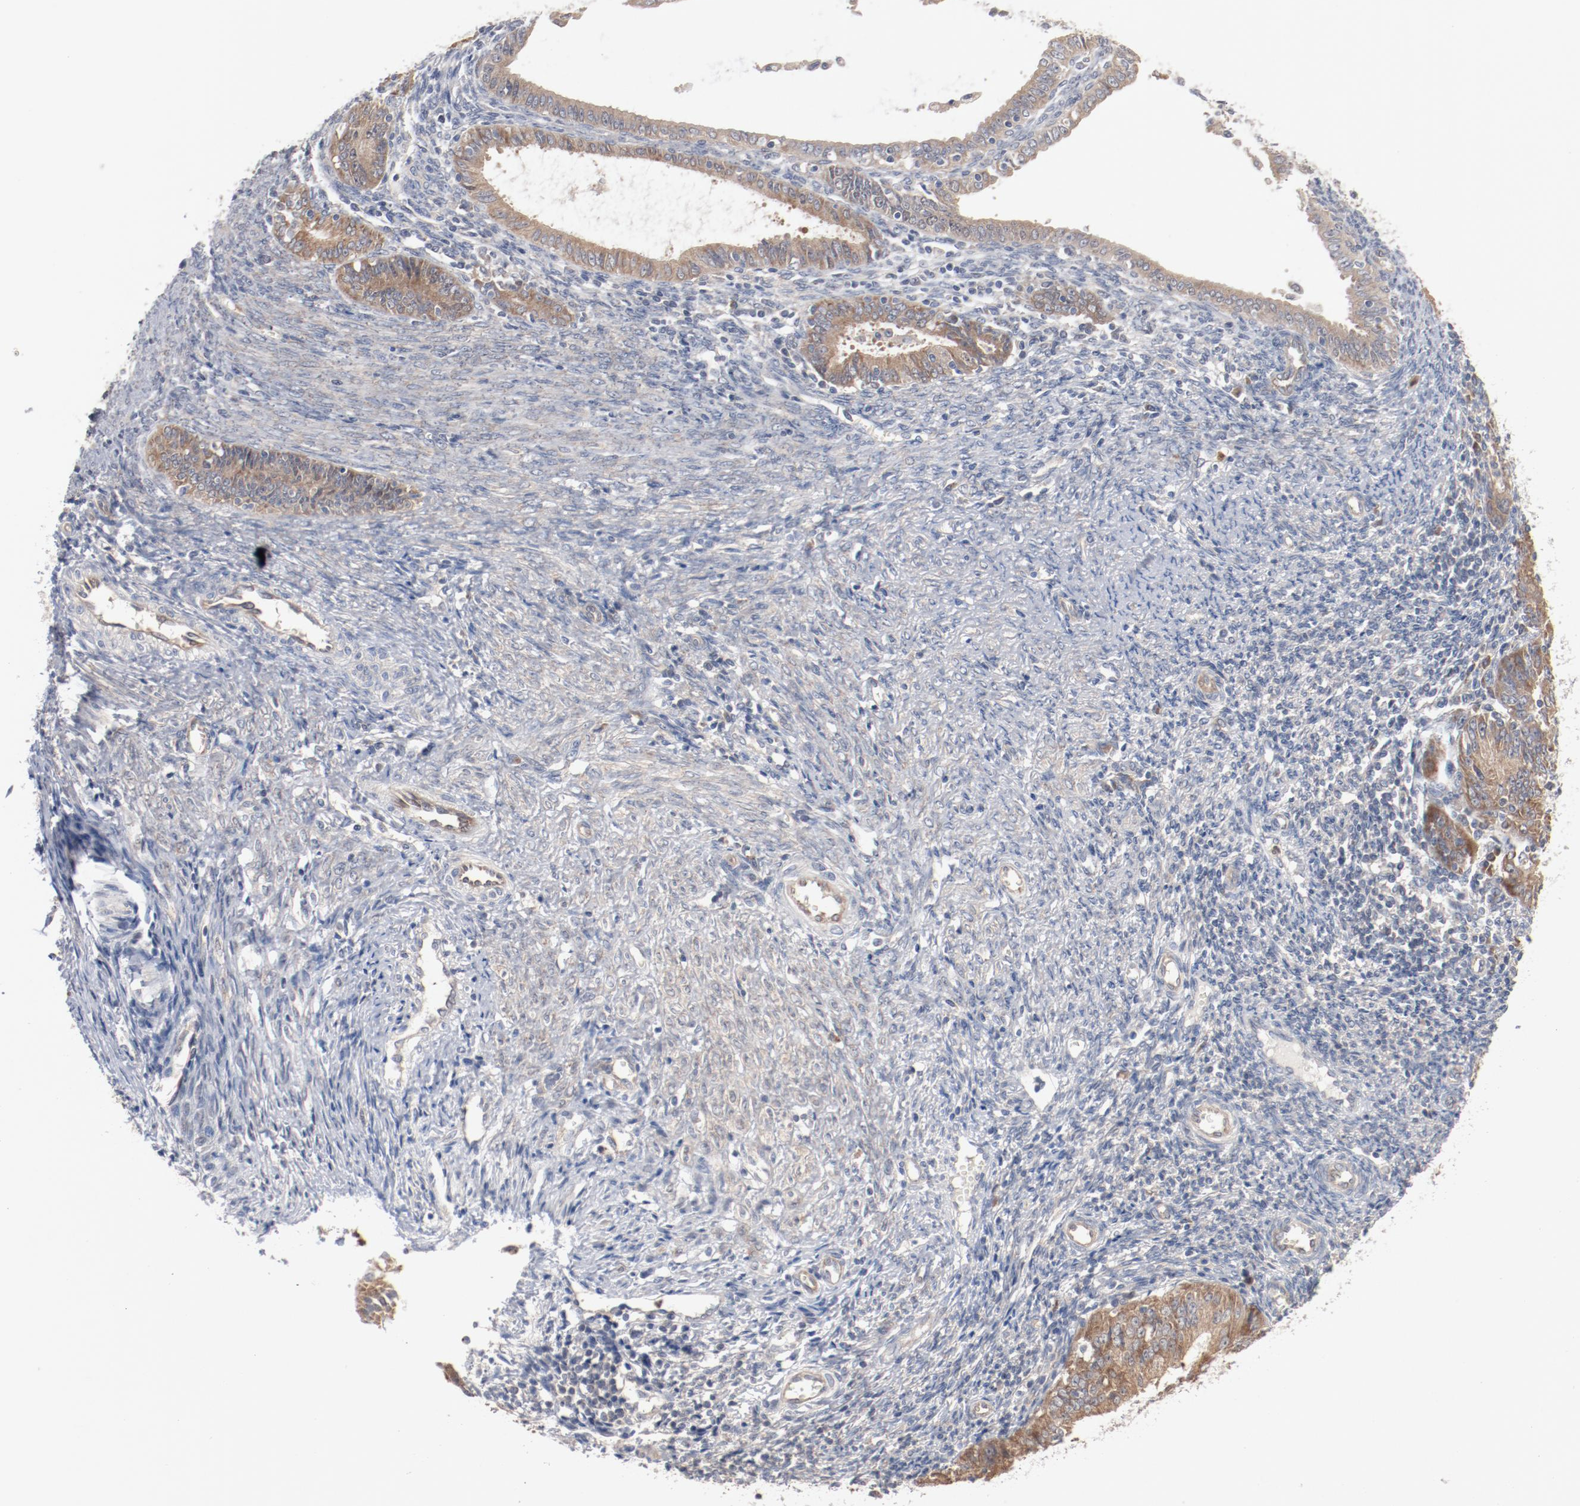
{"staining": {"intensity": "moderate", "quantity": ">75%", "location": "cytoplasmic/membranous"}, "tissue": "endometrial cancer", "cell_type": "Tumor cells", "image_type": "cancer", "snomed": [{"axis": "morphology", "description": "Adenocarcinoma, NOS"}, {"axis": "topography", "description": "Endometrium"}], "caption": "Adenocarcinoma (endometrial) stained with immunohistochemistry (IHC) displays moderate cytoplasmic/membranous positivity in approximately >75% of tumor cells. (IHC, brightfield microscopy, high magnification).", "gene": "RNASE11", "patient": {"sex": "female", "age": 42}}